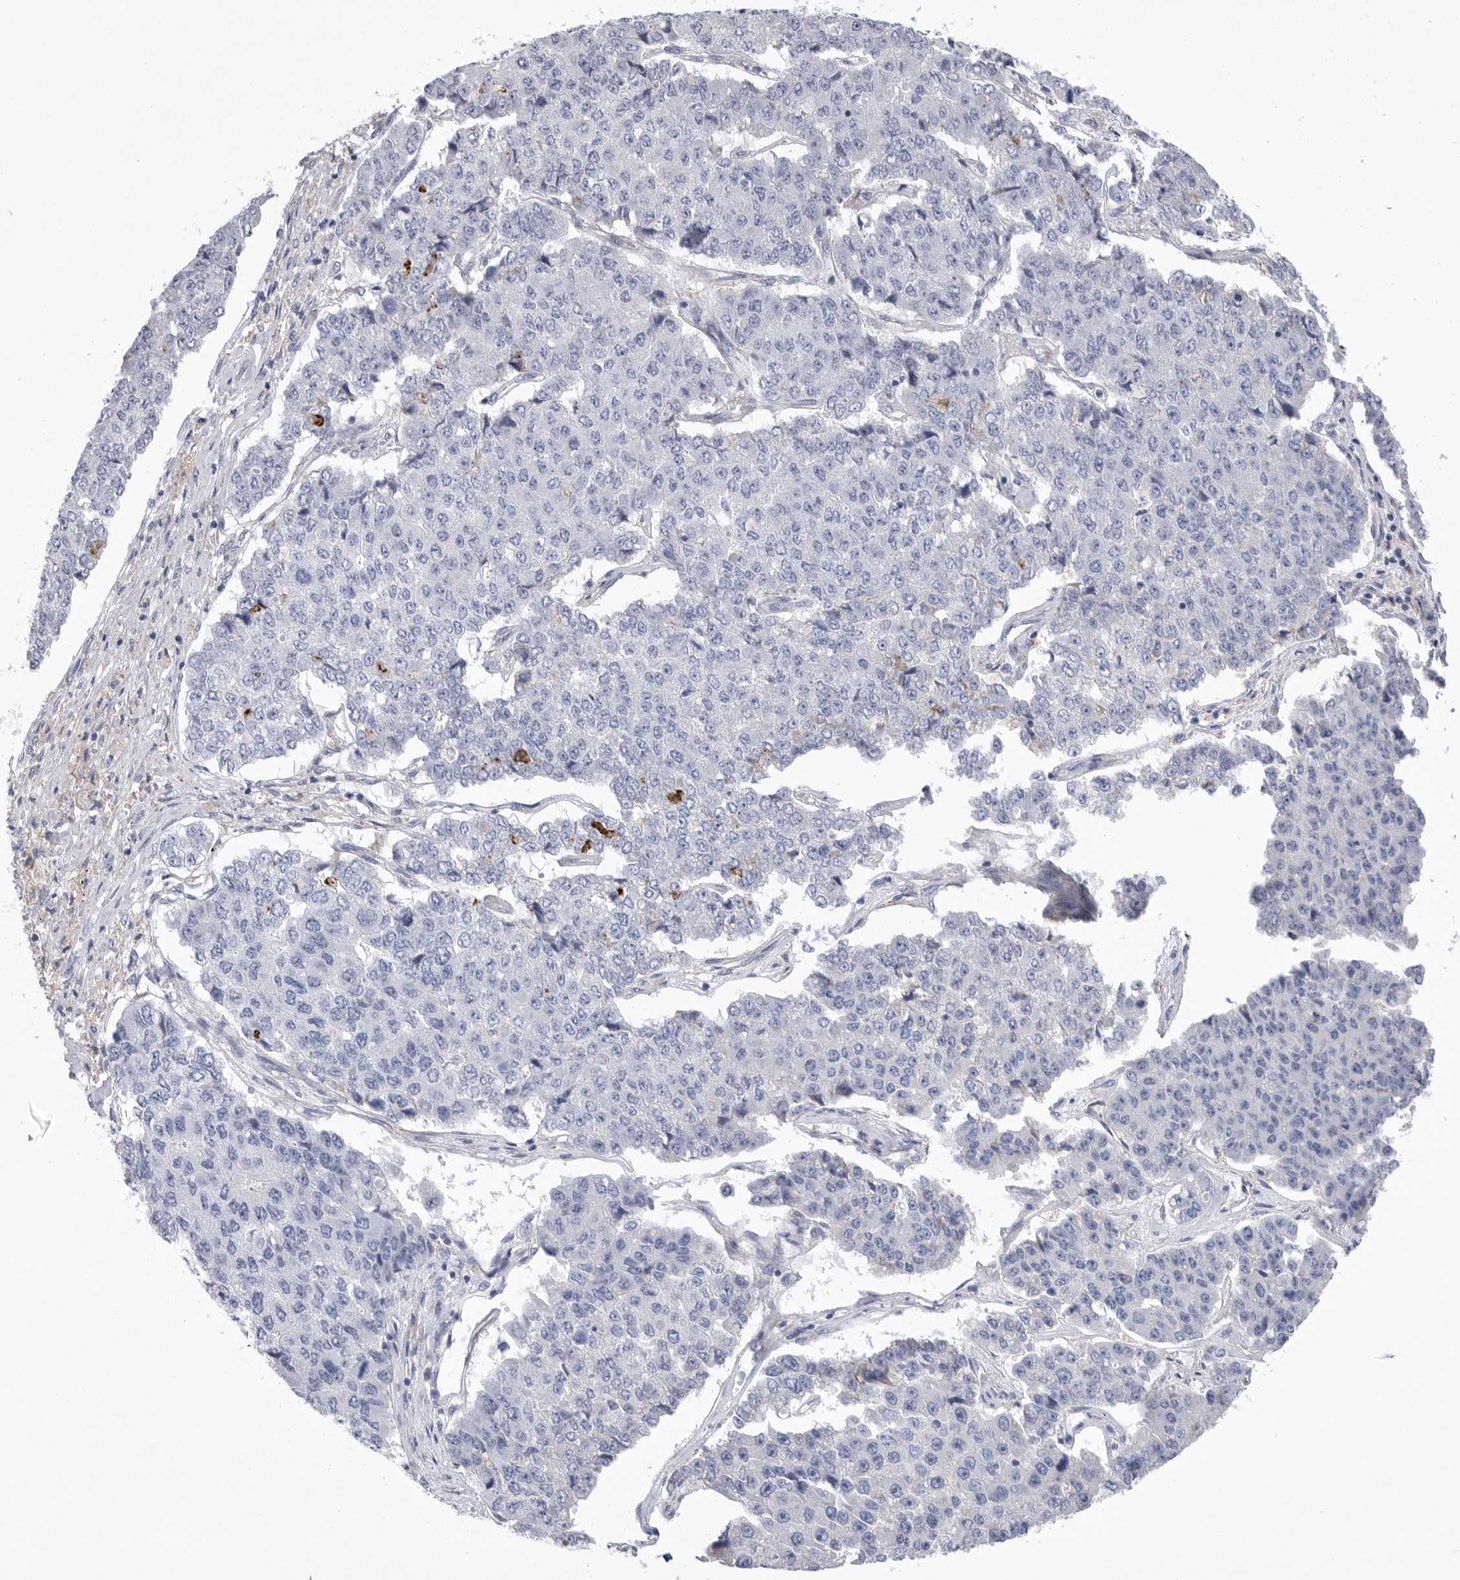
{"staining": {"intensity": "negative", "quantity": "none", "location": "none"}, "tissue": "pancreatic cancer", "cell_type": "Tumor cells", "image_type": "cancer", "snomed": [{"axis": "morphology", "description": "Adenocarcinoma, NOS"}, {"axis": "topography", "description": "Pancreas"}], "caption": "There is no significant expression in tumor cells of pancreatic cancer.", "gene": "CAMK2B", "patient": {"sex": "male", "age": 50}}